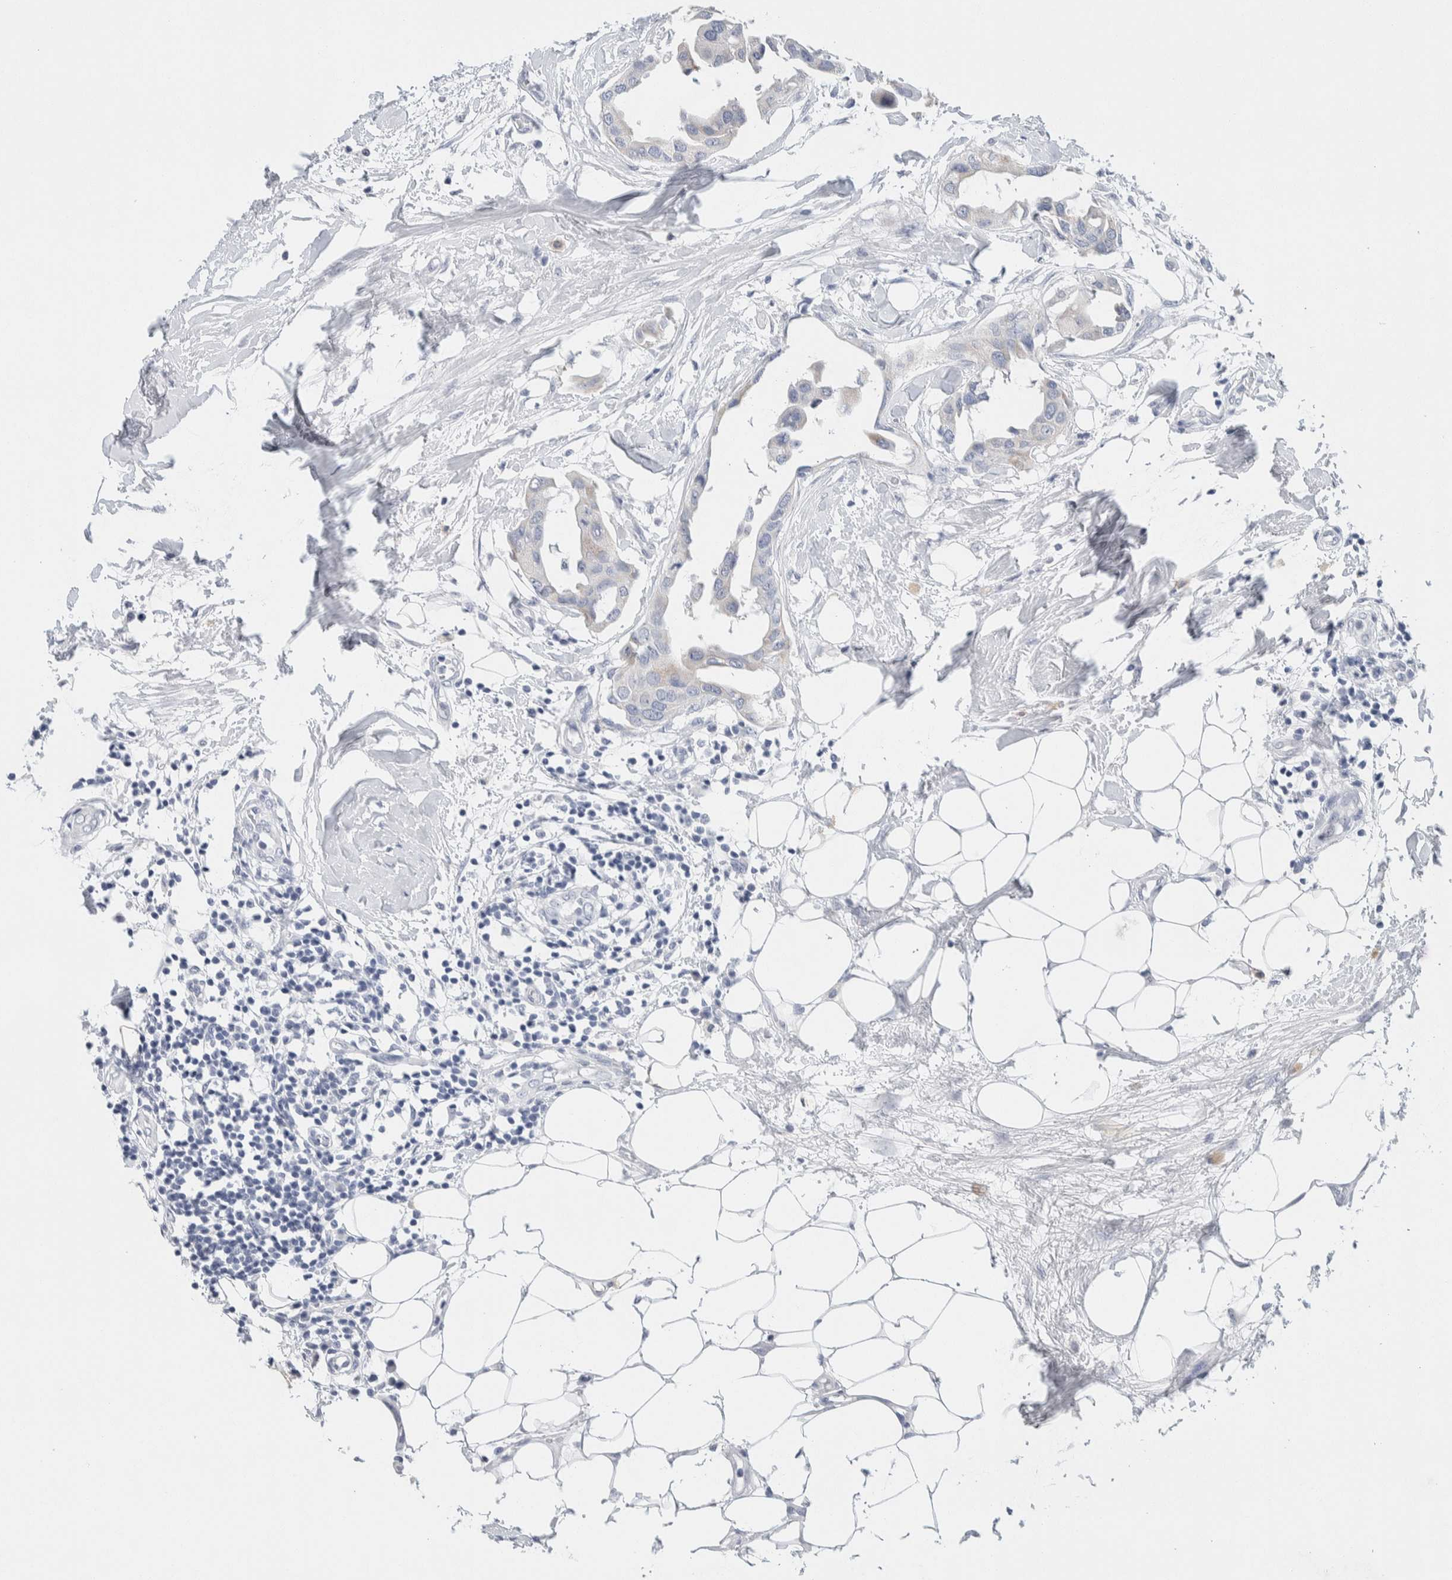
{"staining": {"intensity": "negative", "quantity": "none", "location": "none"}, "tissue": "breast cancer", "cell_type": "Tumor cells", "image_type": "cancer", "snomed": [{"axis": "morphology", "description": "Duct carcinoma"}, {"axis": "topography", "description": "Breast"}], "caption": "DAB immunohistochemical staining of intraductal carcinoma (breast) displays no significant expression in tumor cells.", "gene": "SCN2A", "patient": {"sex": "female", "age": 40}}